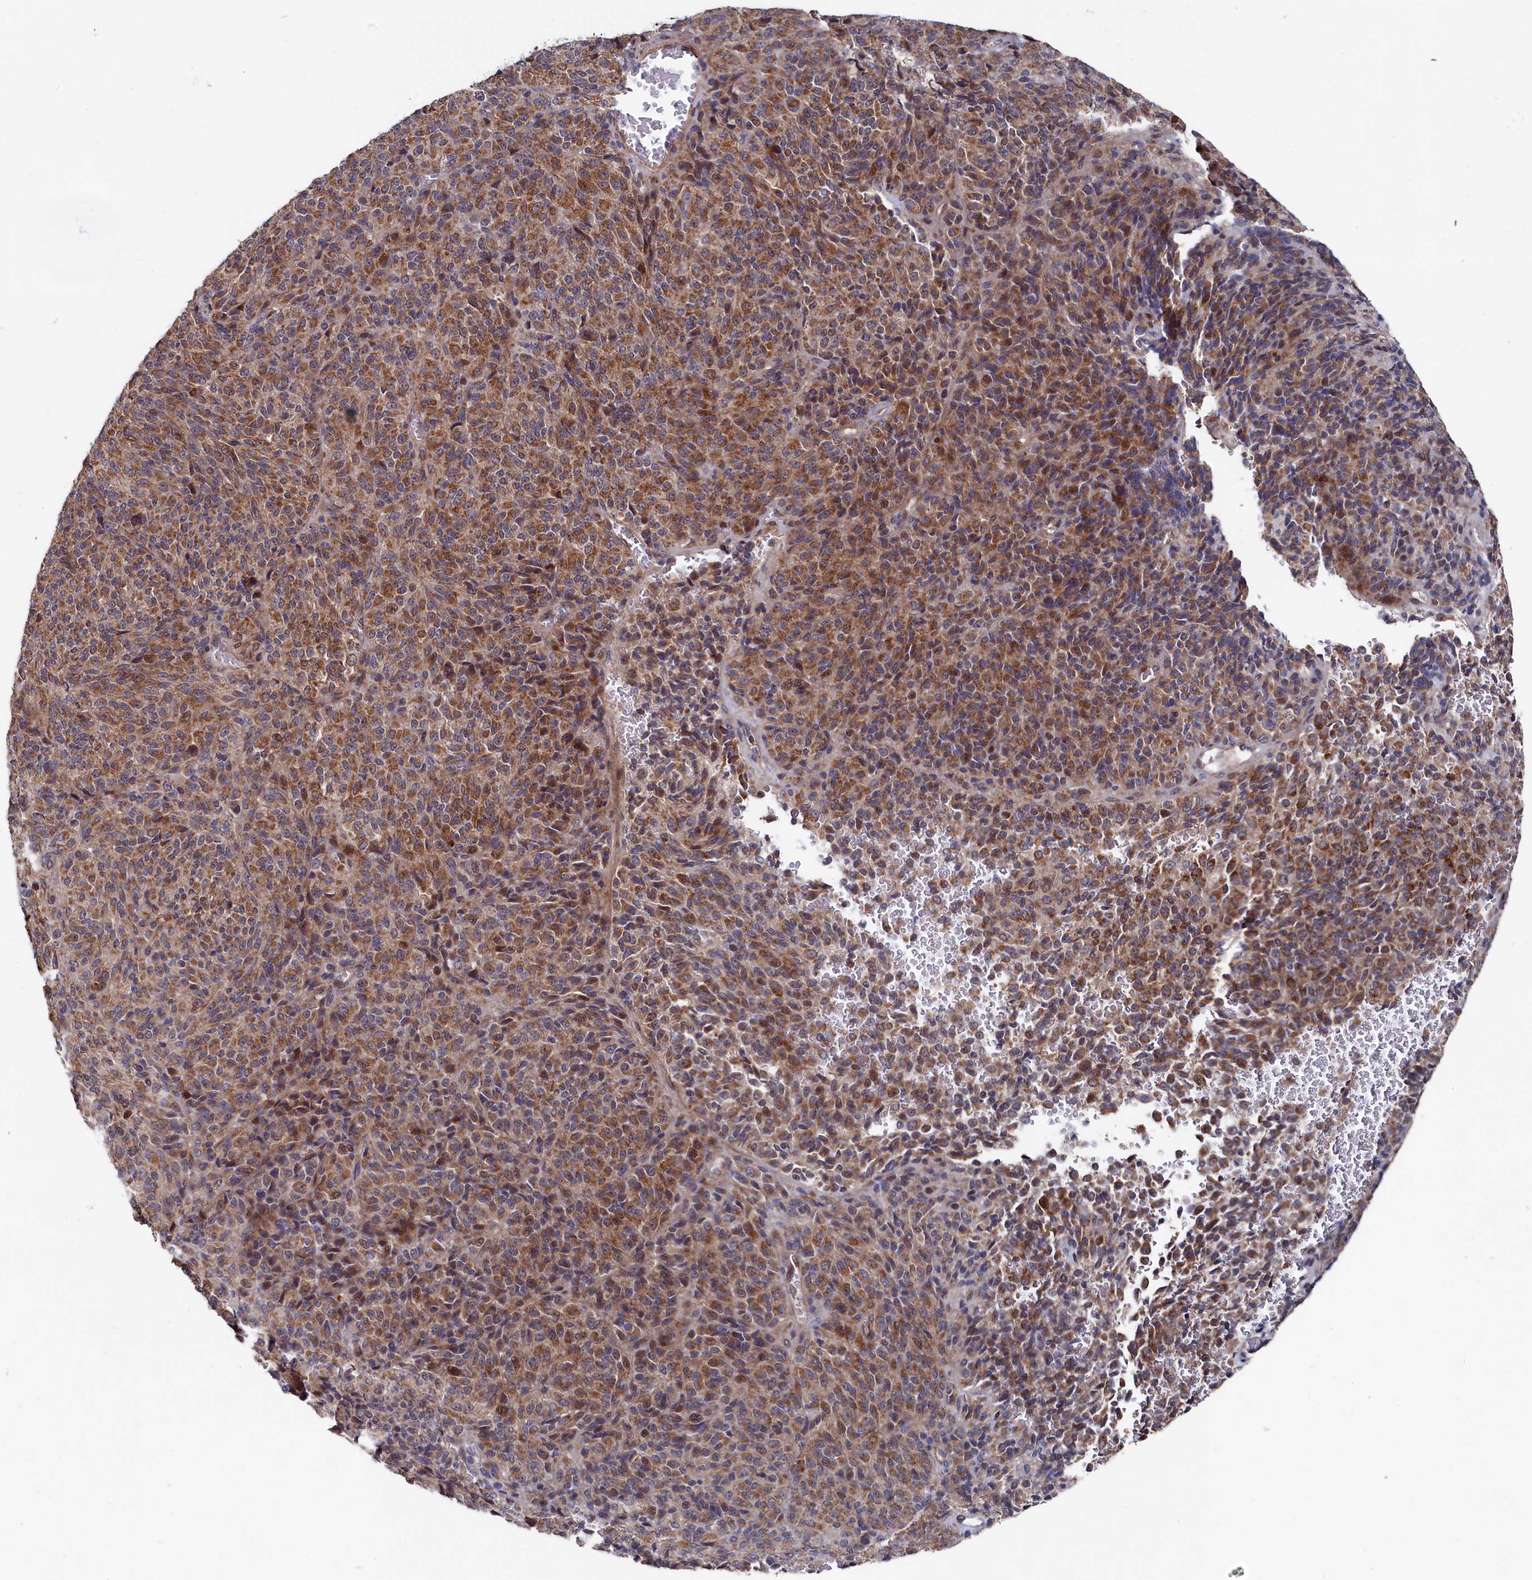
{"staining": {"intensity": "moderate", "quantity": ">75%", "location": "cytoplasmic/membranous"}, "tissue": "melanoma", "cell_type": "Tumor cells", "image_type": "cancer", "snomed": [{"axis": "morphology", "description": "Malignant melanoma, Metastatic site"}, {"axis": "topography", "description": "Brain"}], "caption": "DAB (3,3'-diaminobenzidine) immunohistochemical staining of human malignant melanoma (metastatic site) demonstrates moderate cytoplasmic/membranous protein staining in approximately >75% of tumor cells. Using DAB (3,3'-diaminobenzidine) (brown) and hematoxylin (blue) stains, captured at high magnification using brightfield microscopy.", "gene": "SUPV3L1", "patient": {"sex": "female", "age": 56}}